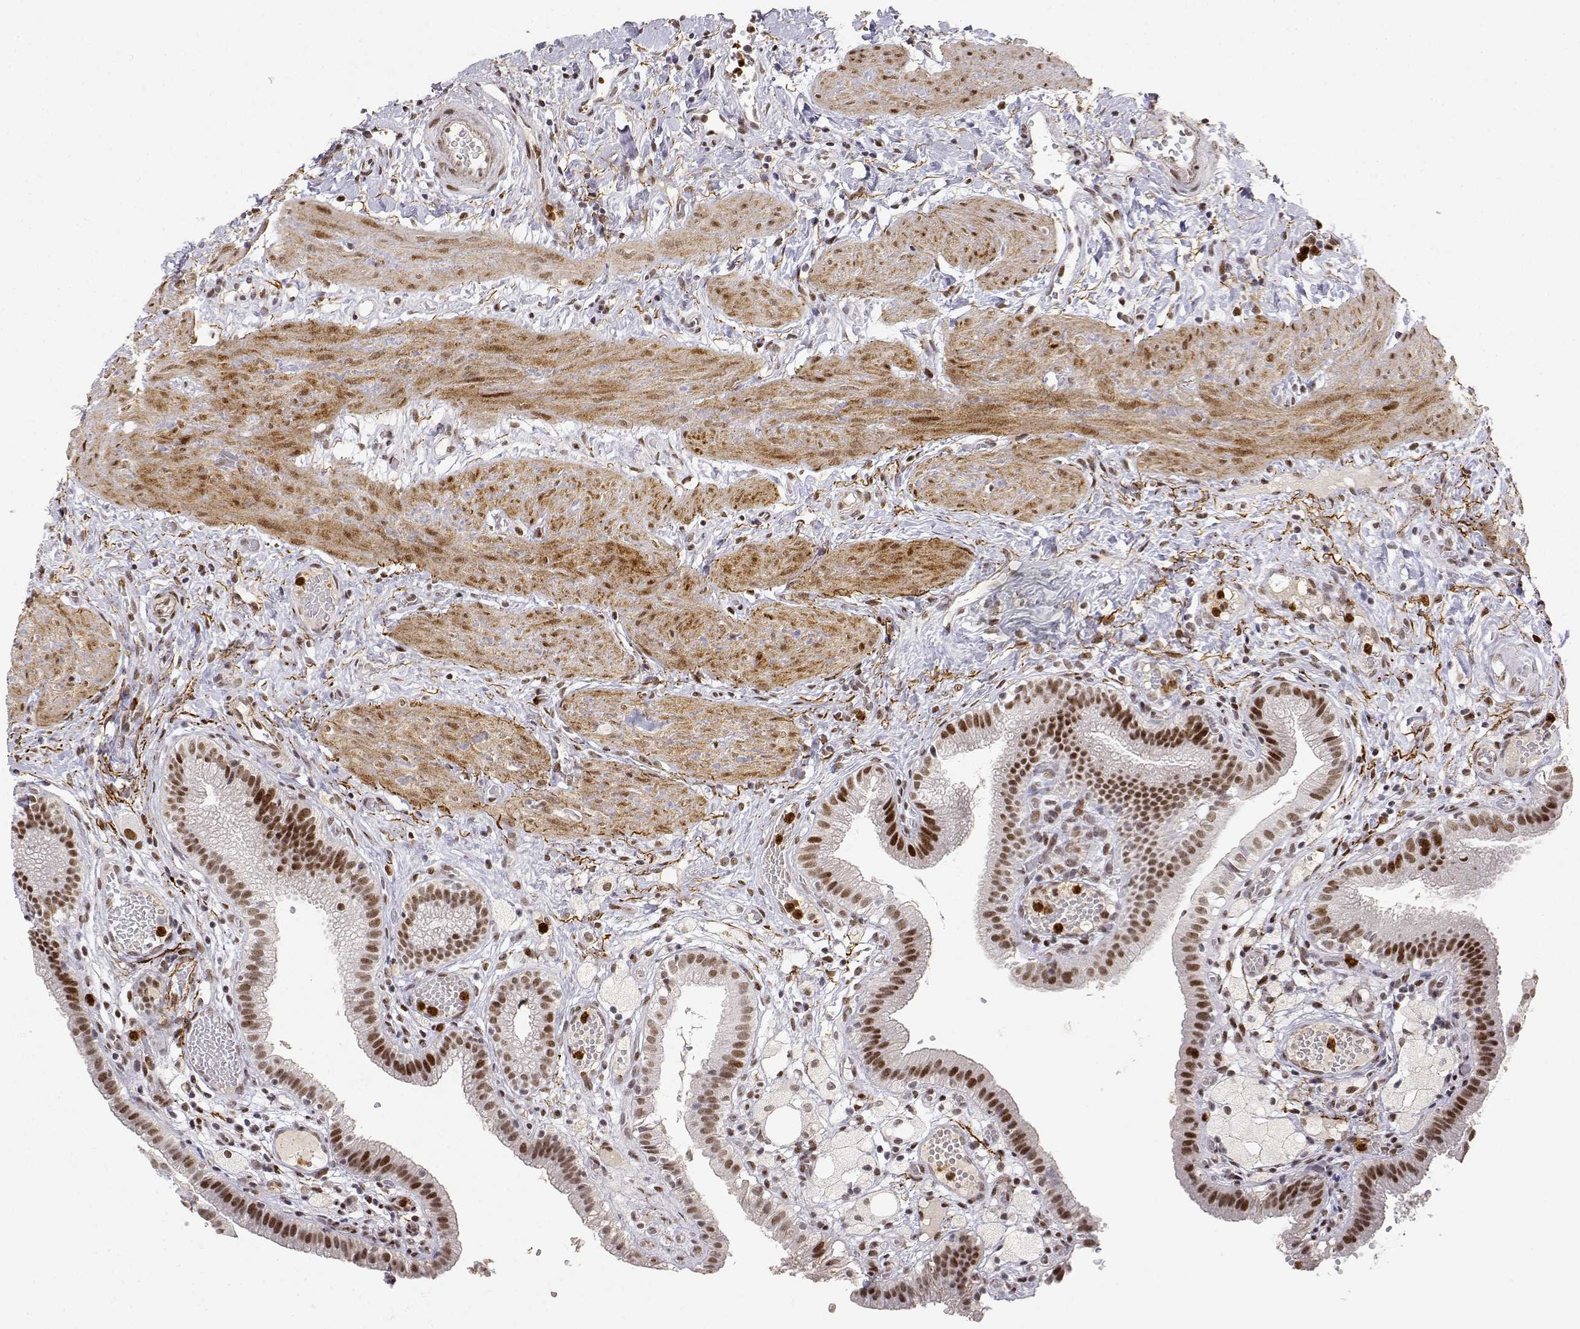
{"staining": {"intensity": "moderate", "quantity": ">75%", "location": "nuclear"}, "tissue": "gallbladder", "cell_type": "Glandular cells", "image_type": "normal", "snomed": [{"axis": "morphology", "description": "Normal tissue, NOS"}, {"axis": "topography", "description": "Gallbladder"}], "caption": "Immunohistochemical staining of unremarkable human gallbladder demonstrates moderate nuclear protein staining in about >75% of glandular cells.", "gene": "RSF1", "patient": {"sex": "female", "age": 24}}